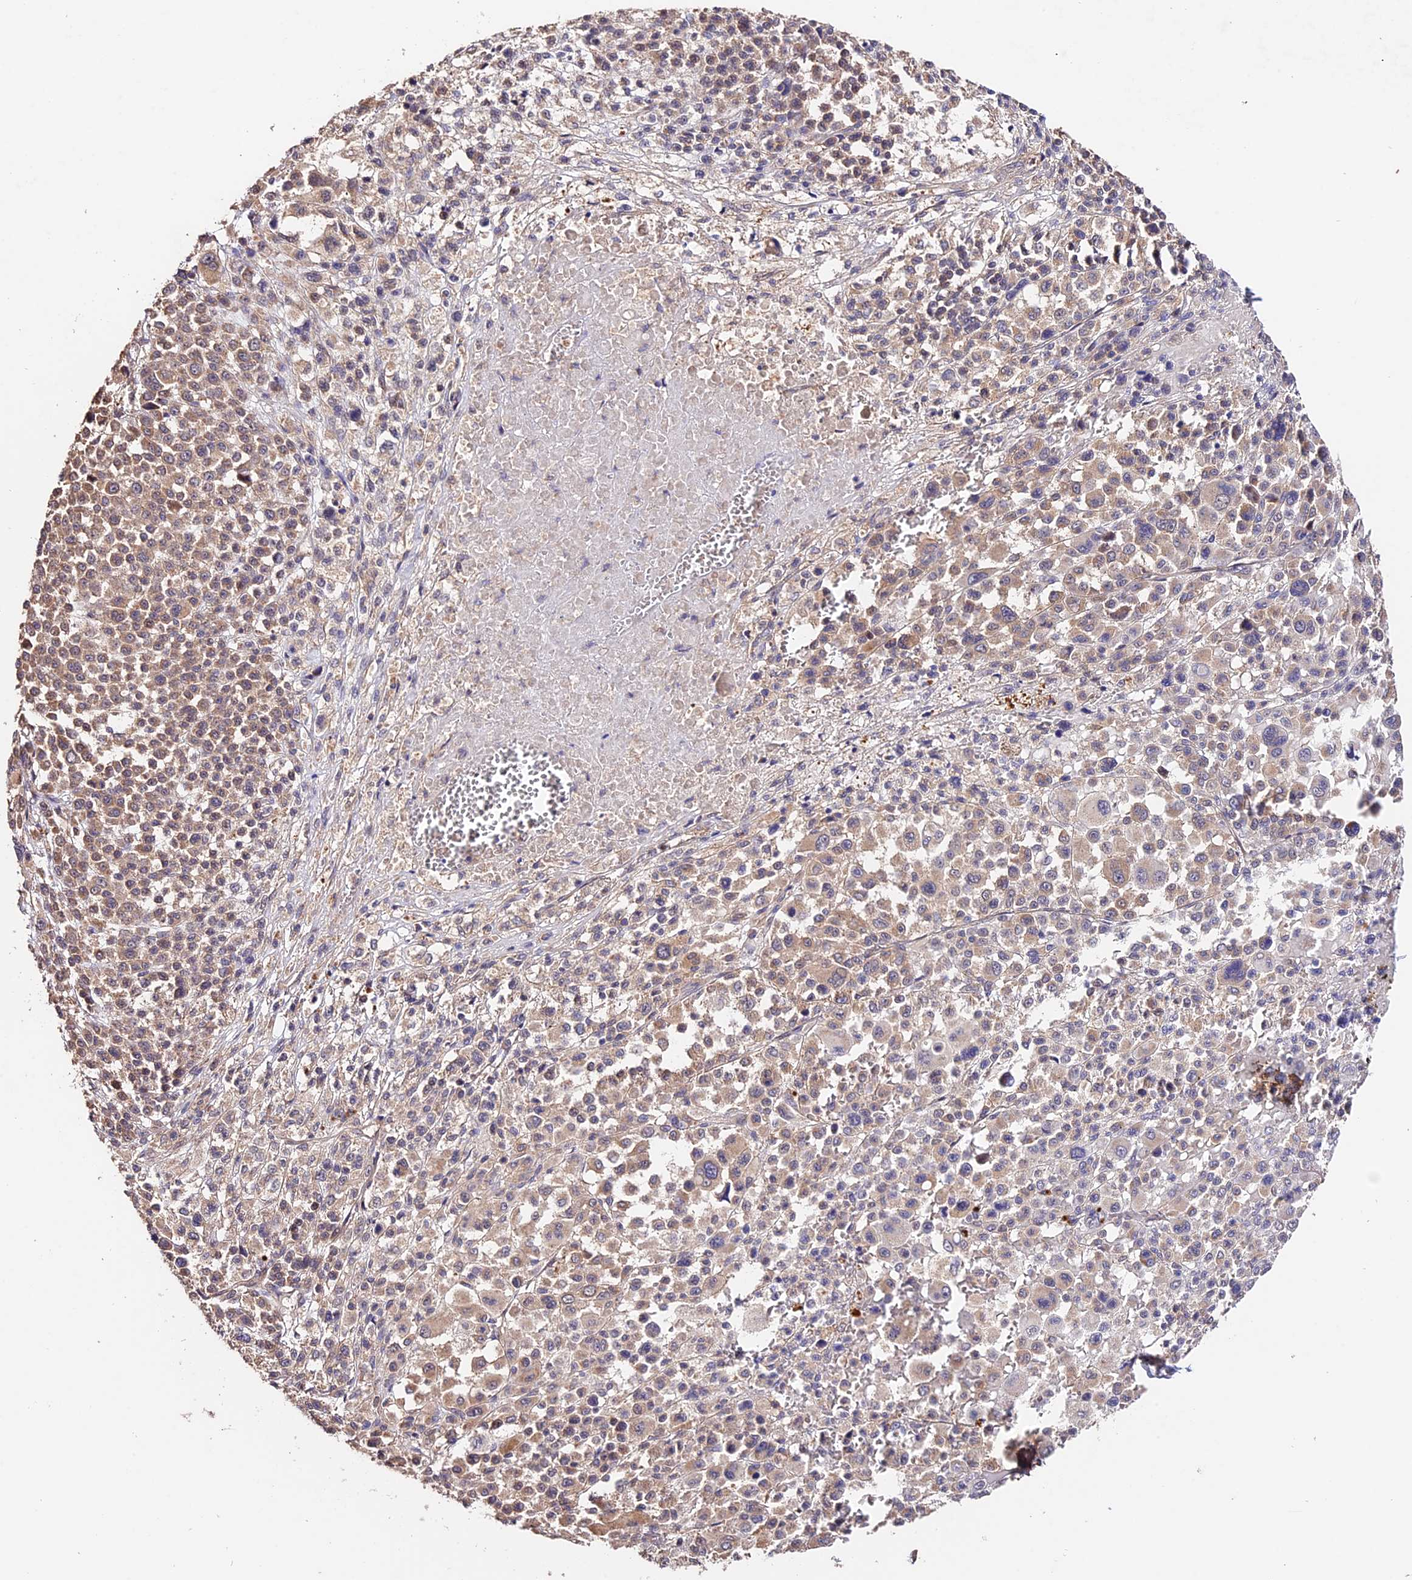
{"staining": {"intensity": "weak", "quantity": ">75%", "location": "cytoplasmic/membranous"}, "tissue": "melanoma", "cell_type": "Tumor cells", "image_type": "cancer", "snomed": [{"axis": "morphology", "description": "Malignant melanoma, Metastatic site"}, {"axis": "topography", "description": "Skin"}], "caption": "This image reveals malignant melanoma (metastatic site) stained with immunohistochemistry (IHC) to label a protein in brown. The cytoplasmic/membranous of tumor cells show weak positivity for the protein. Nuclei are counter-stained blue.", "gene": "CES3", "patient": {"sex": "female", "age": 74}}